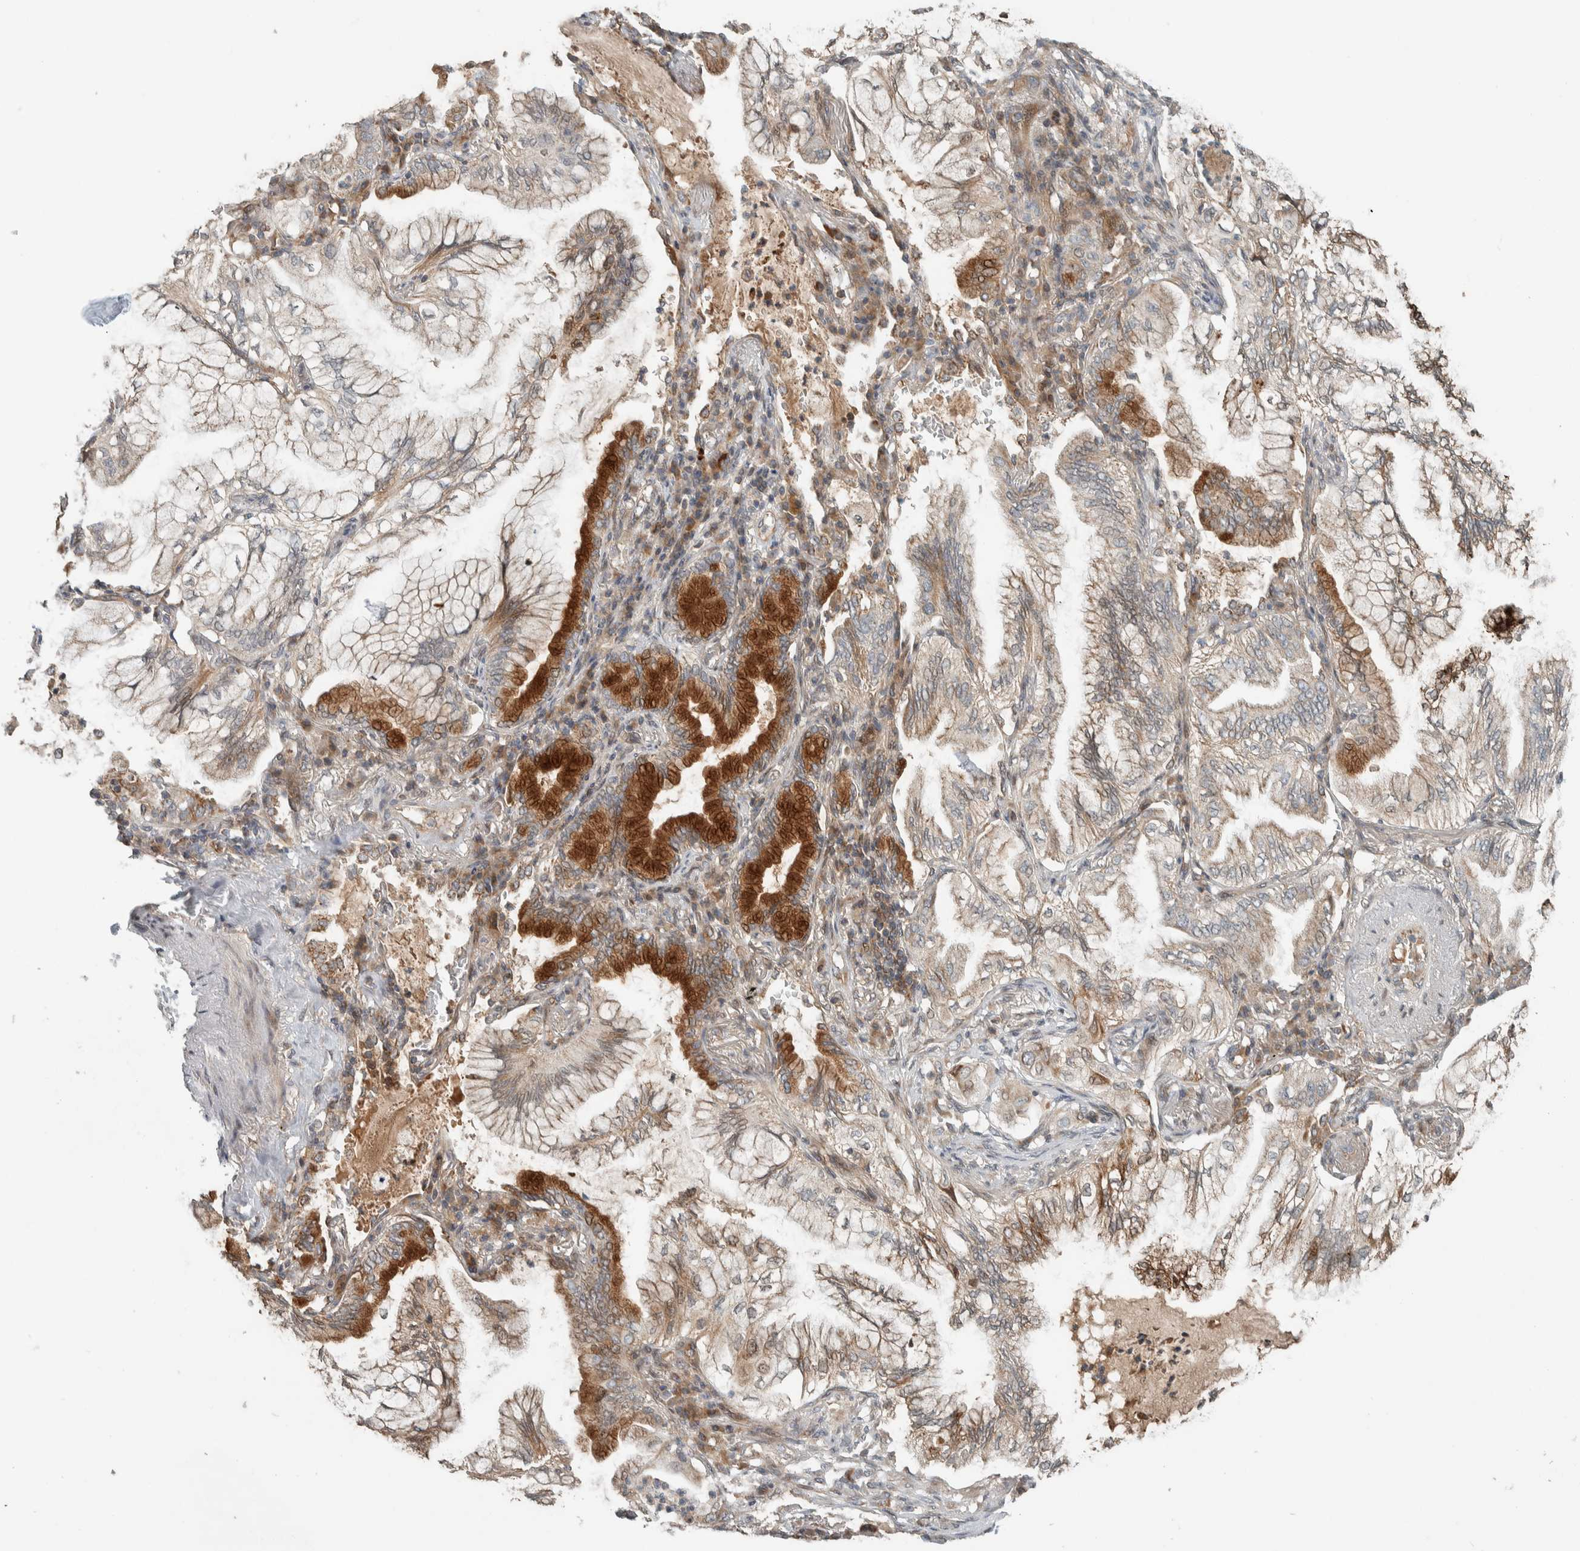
{"staining": {"intensity": "moderate", "quantity": "25%-75%", "location": "cytoplasmic/membranous"}, "tissue": "lung cancer", "cell_type": "Tumor cells", "image_type": "cancer", "snomed": [{"axis": "morphology", "description": "Adenocarcinoma, NOS"}, {"axis": "topography", "description": "Lung"}], "caption": "An immunohistochemistry photomicrograph of neoplastic tissue is shown. Protein staining in brown highlights moderate cytoplasmic/membranous positivity in lung cancer within tumor cells. Ihc stains the protein in brown and the nuclei are stained blue.", "gene": "NBR1", "patient": {"sex": "female", "age": 70}}